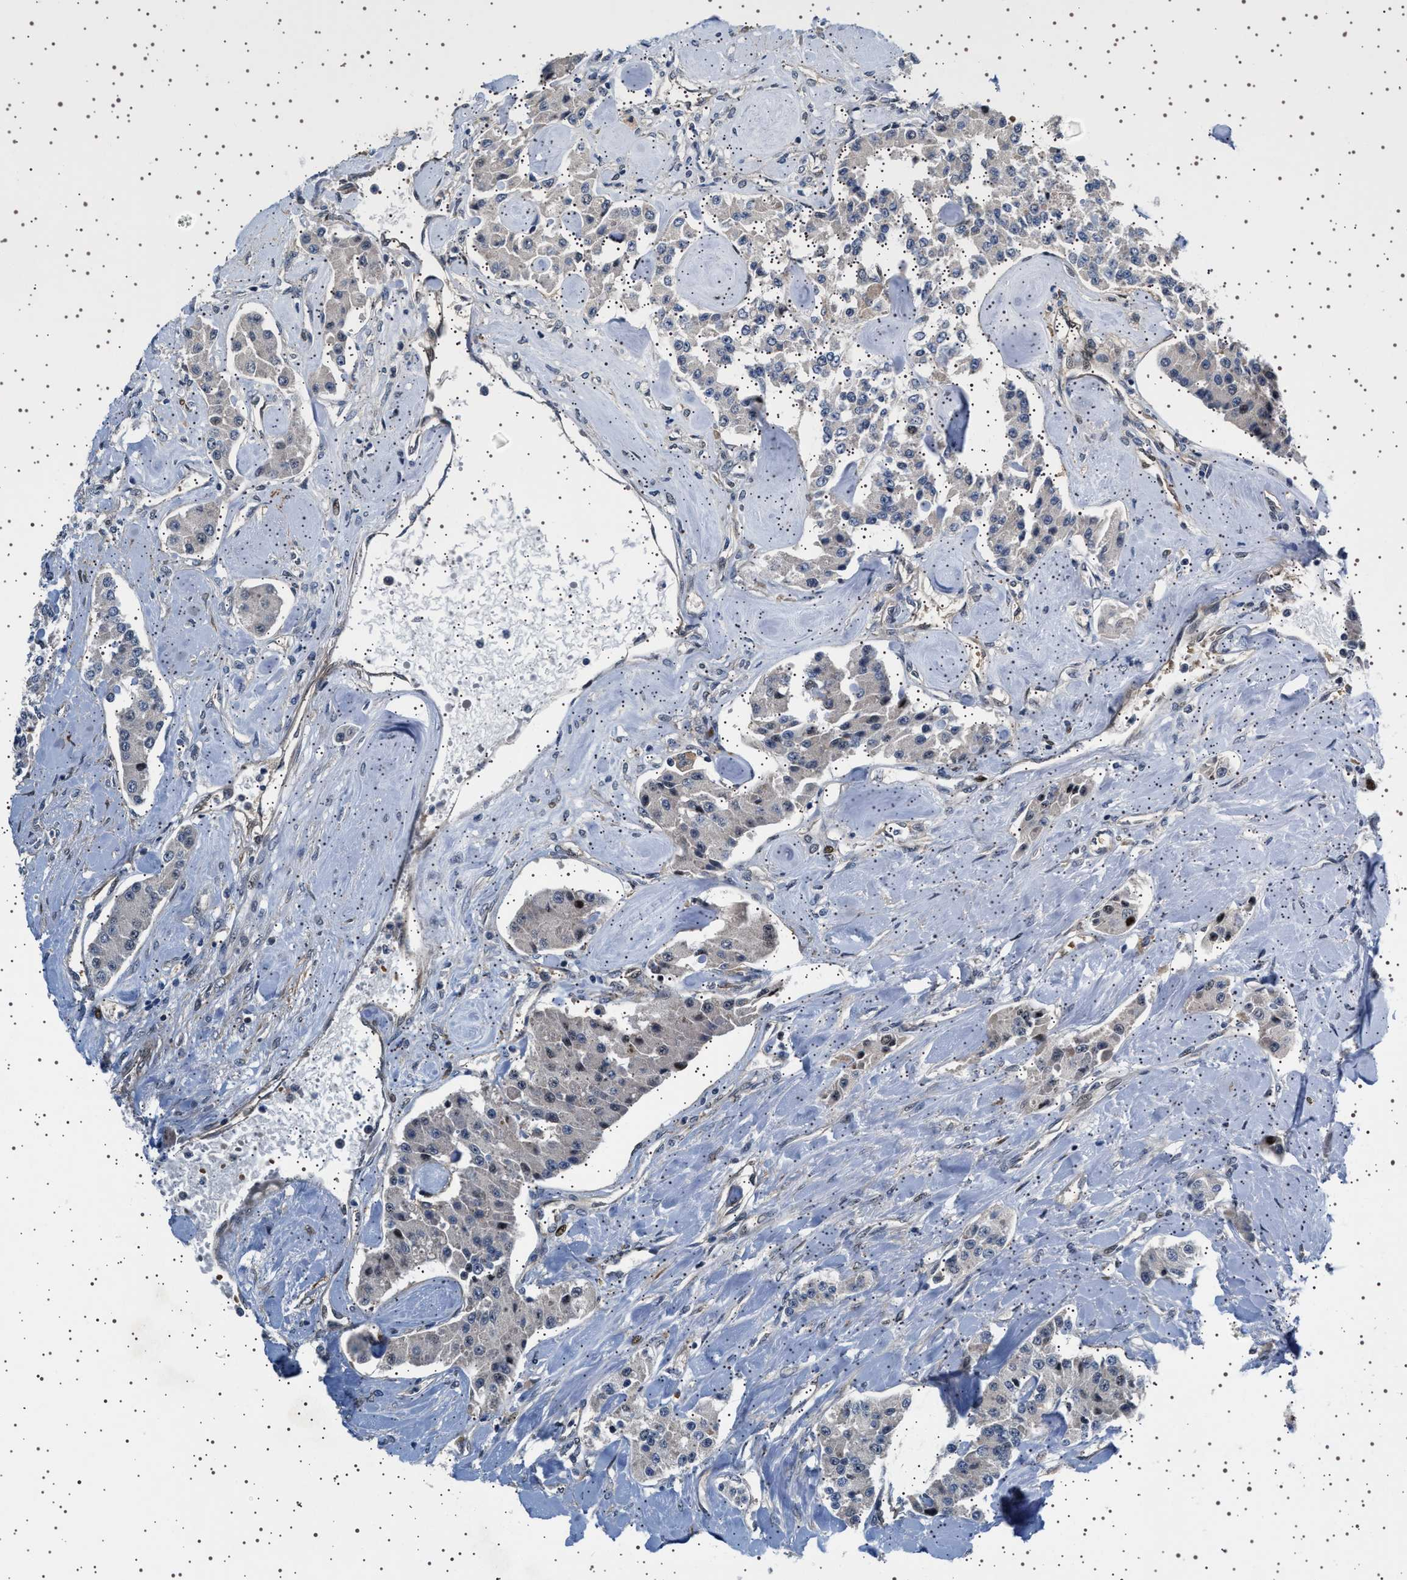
{"staining": {"intensity": "negative", "quantity": "none", "location": "none"}, "tissue": "carcinoid", "cell_type": "Tumor cells", "image_type": "cancer", "snomed": [{"axis": "morphology", "description": "Carcinoid, malignant, NOS"}, {"axis": "topography", "description": "Pancreas"}], "caption": "Malignant carcinoid was stained to show a protein in brown. There is no significant staining in tumor cells.", "gene": "BAG3", "patient": {"sex": "male", "age": 41}}